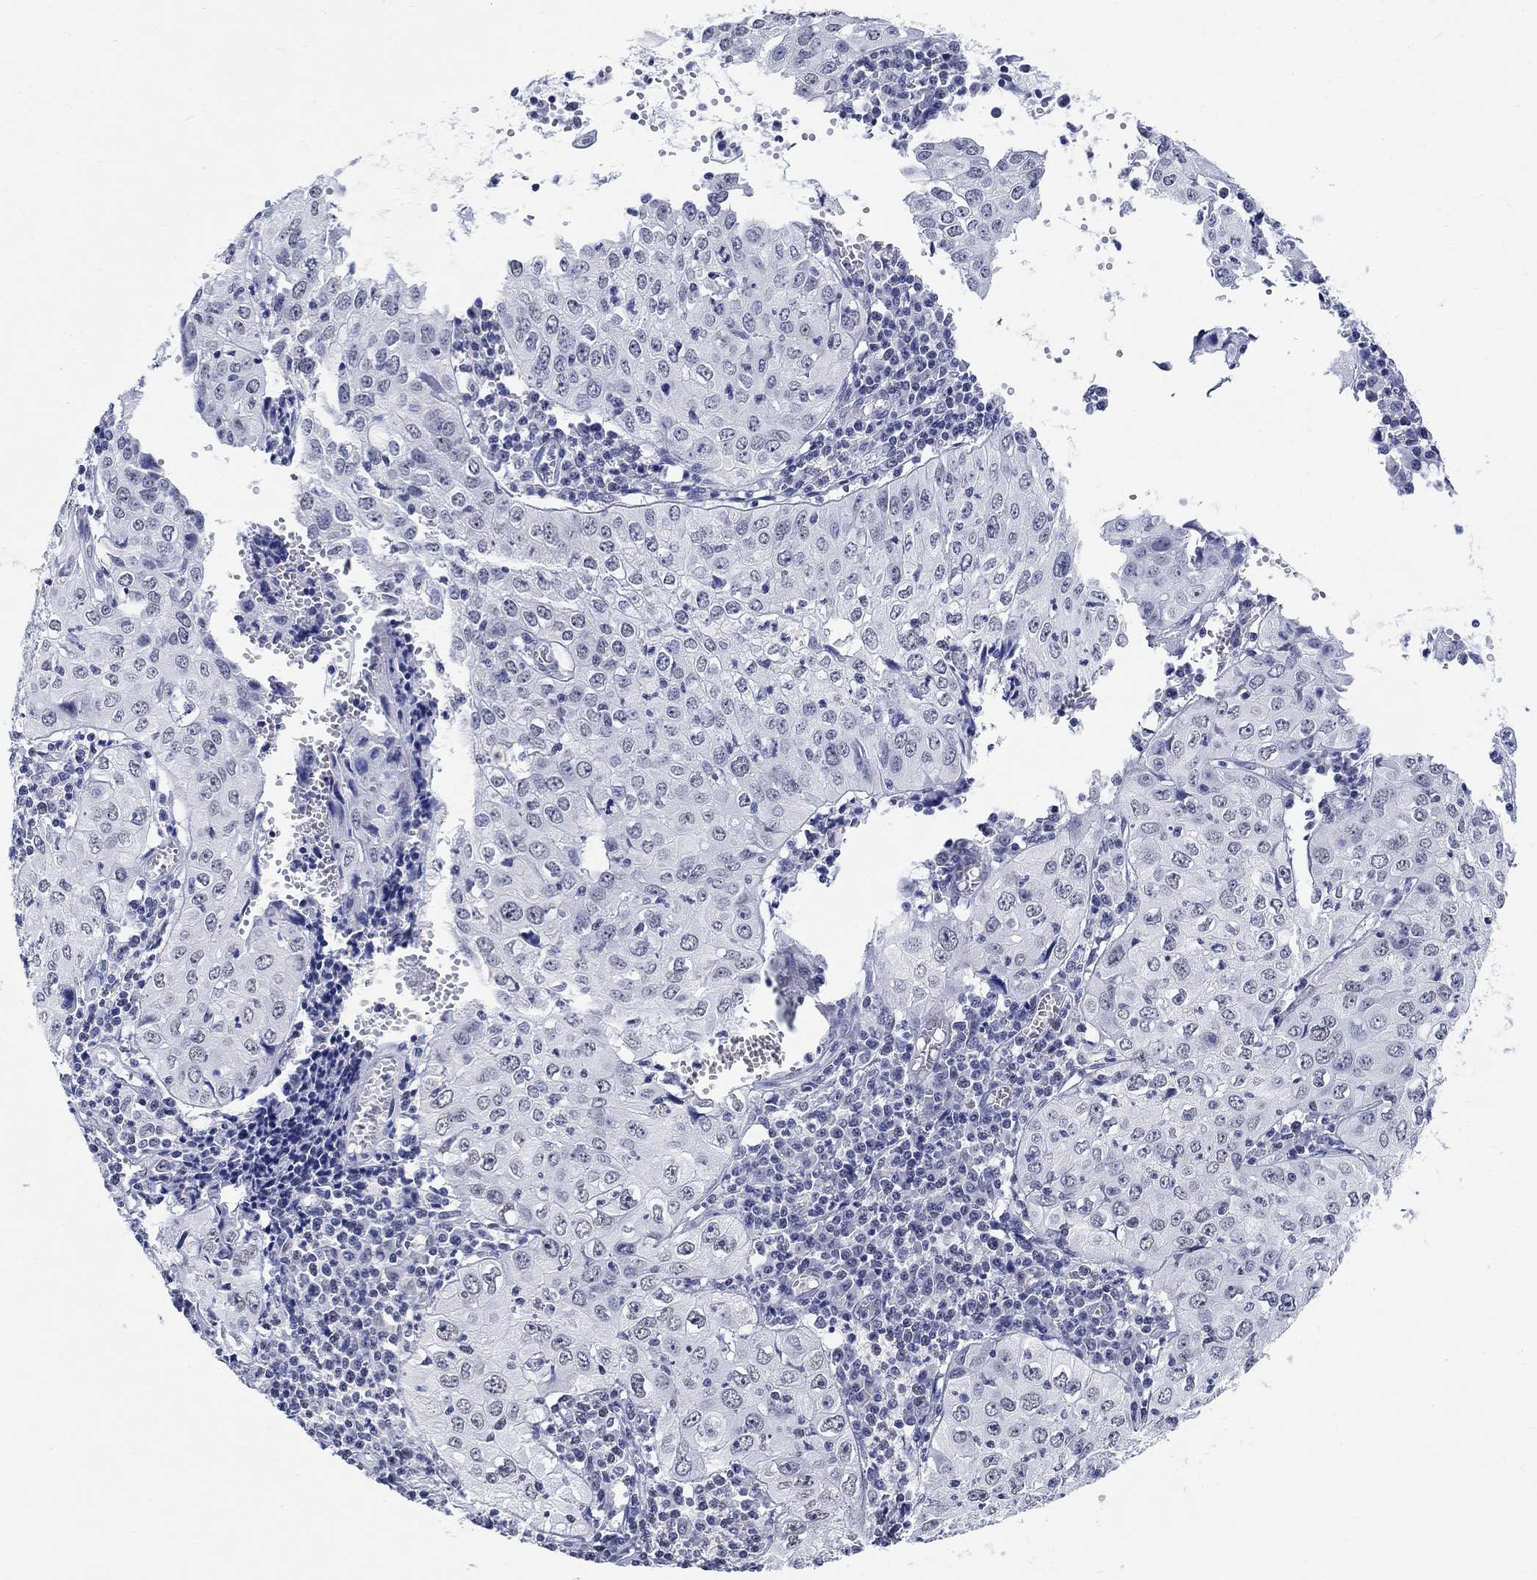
{"staining": {"intensity": "negative", "quantity": "none", "location": "none"}, "tissue": "cervical cancer", "cell_type": "Tumor cells", "image_type": "cancer", "snomed": [{"axis": "morphology", "description": "Squamous cell carcinoma, NOS"}, {"axis": "topography", "description": "Cervix"}], "caption": "A micrograph of cervical cancer (squamous cell carcinoma) stained for a protein displays no brown staining in tumor cells.", "gene": "ANKS1B", "patient": {"sex": "female", "age": 24}}